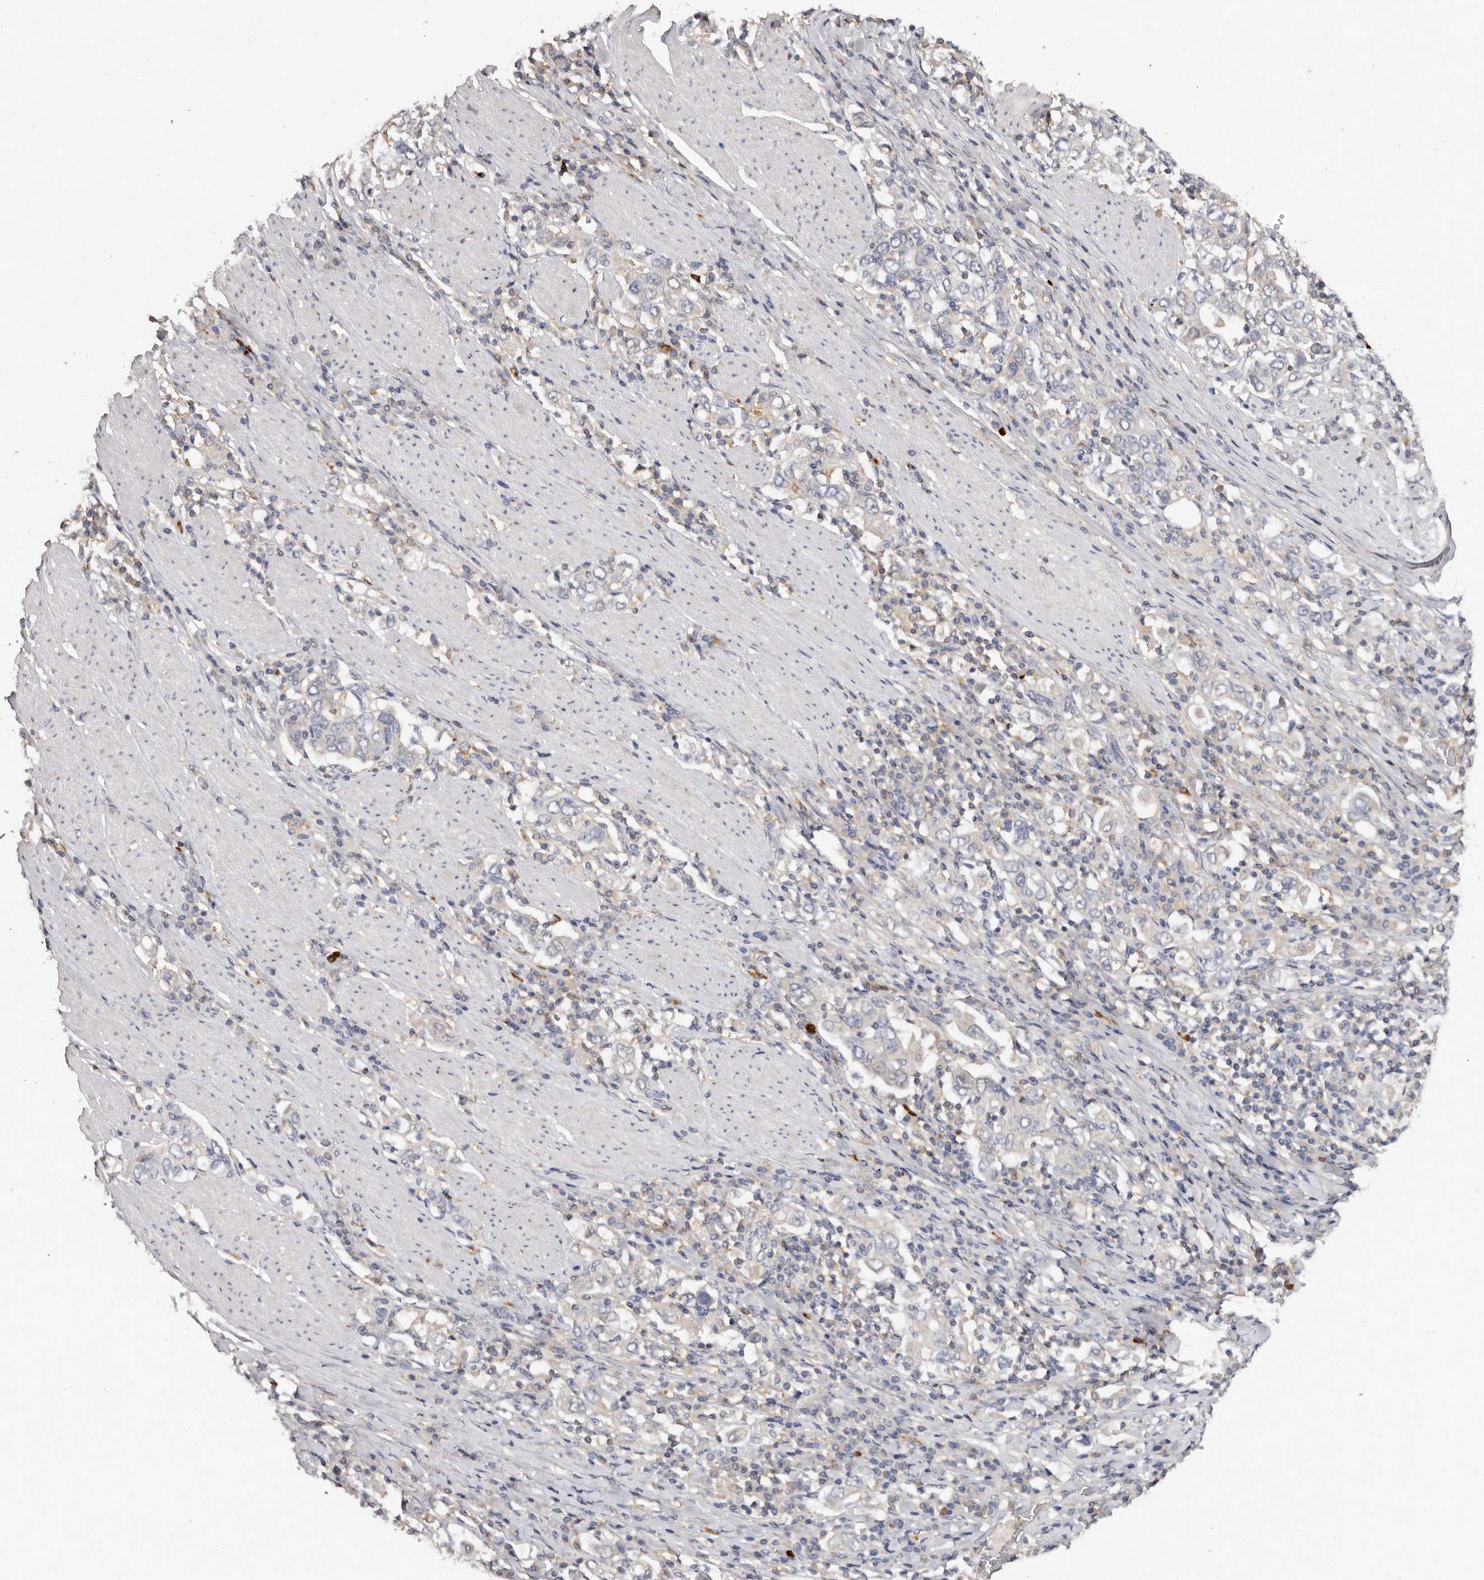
{"staining": {"intensity": "negative", "quantity": "none", "location": "none"}, "tissue": "stomach cancer", "cell_type": "Tumor cells", "image_type": "cancer", "snomed": [{"axis": "morphology", "description": "Adenocarcinoma, NOS"}, {"axis": "topography", "description": "Stomach, upper"}], "caption": "There is no significant positivity in tumor cells of stomach cancer.", "gene": "EDEM1", "patient": {"sex": "male", "age": 62}}